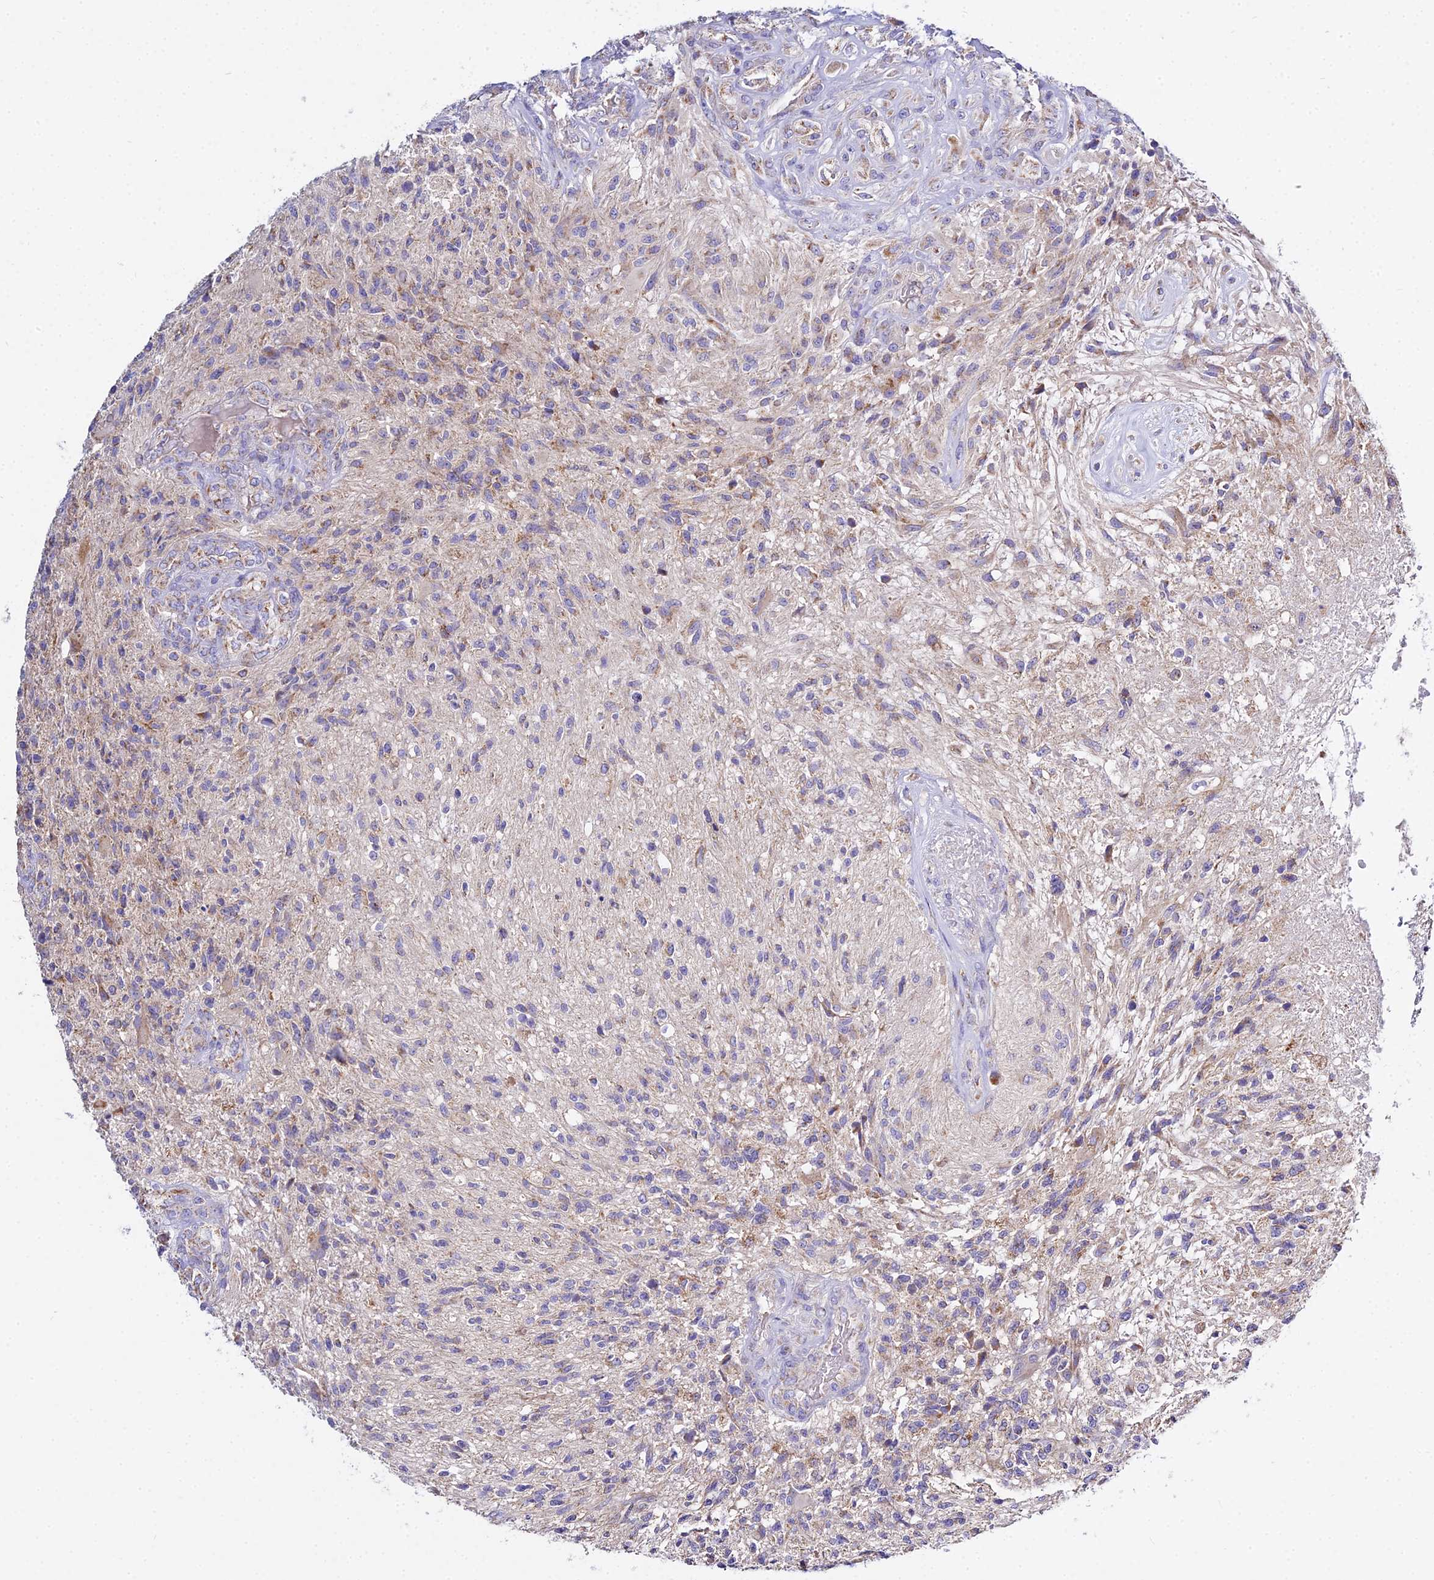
{"staining": {"intensity": "weak", "quantity": "<25%", "location": "cytoplasmic/membranous"}, "tissue": "glioma", "cell_type": "Tumor cells", "image_type": "cancer", "snomed": [{"axis": "morphology", "description": "Glioma, malignant, High grade"}, {"axis": "topography", "description": "Brain"}], "caption": "Immunohistochemistry image of neoplastic tissue: human high-grade glioma (malignant) stained with DAB (3,3'-diaminobenzidine) reveals no significant protein positivity in tumor cells.", "gene": "TYW5", "patient": {"sex": "male", "age": 56}}